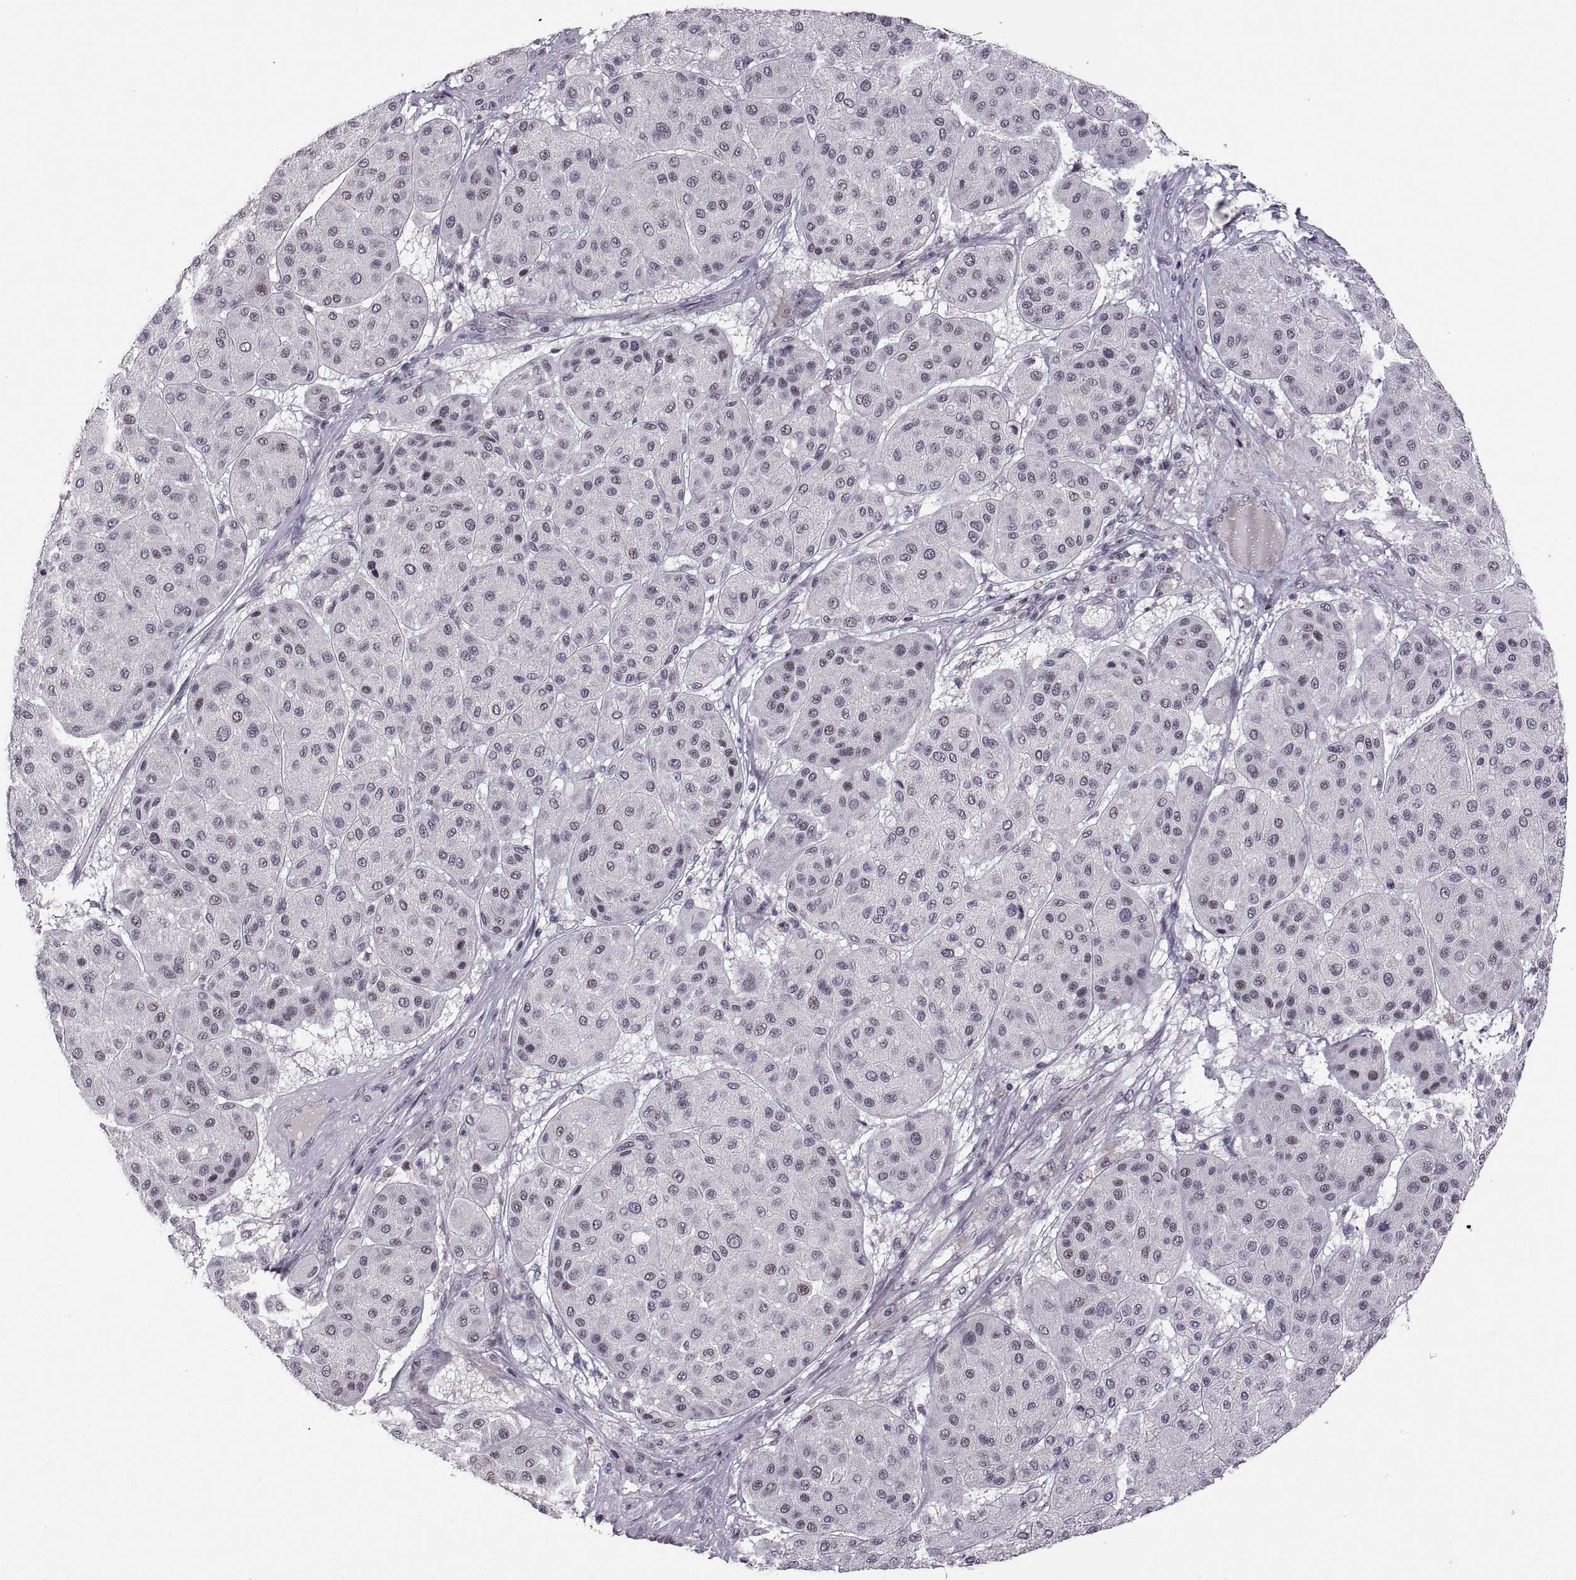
{"staining": {"intensity": "negative", "quantity": "none", "location": "none"}, "tissue": "melanoma", "cell_type": "Tumor cells", "image_type": "cancer", "snomed": [{"axis": "morphology", "description": "Malignant melanoma, Metastatic site"}, {"axis": "topography", "description": "Smooth muscle"}], "caption": "The photomicrograph displays no staining of tumor cells in malignant melanoma (metastatic site).", "gene": "NEK2", "patient": {"sex": "male", "age": 41}}